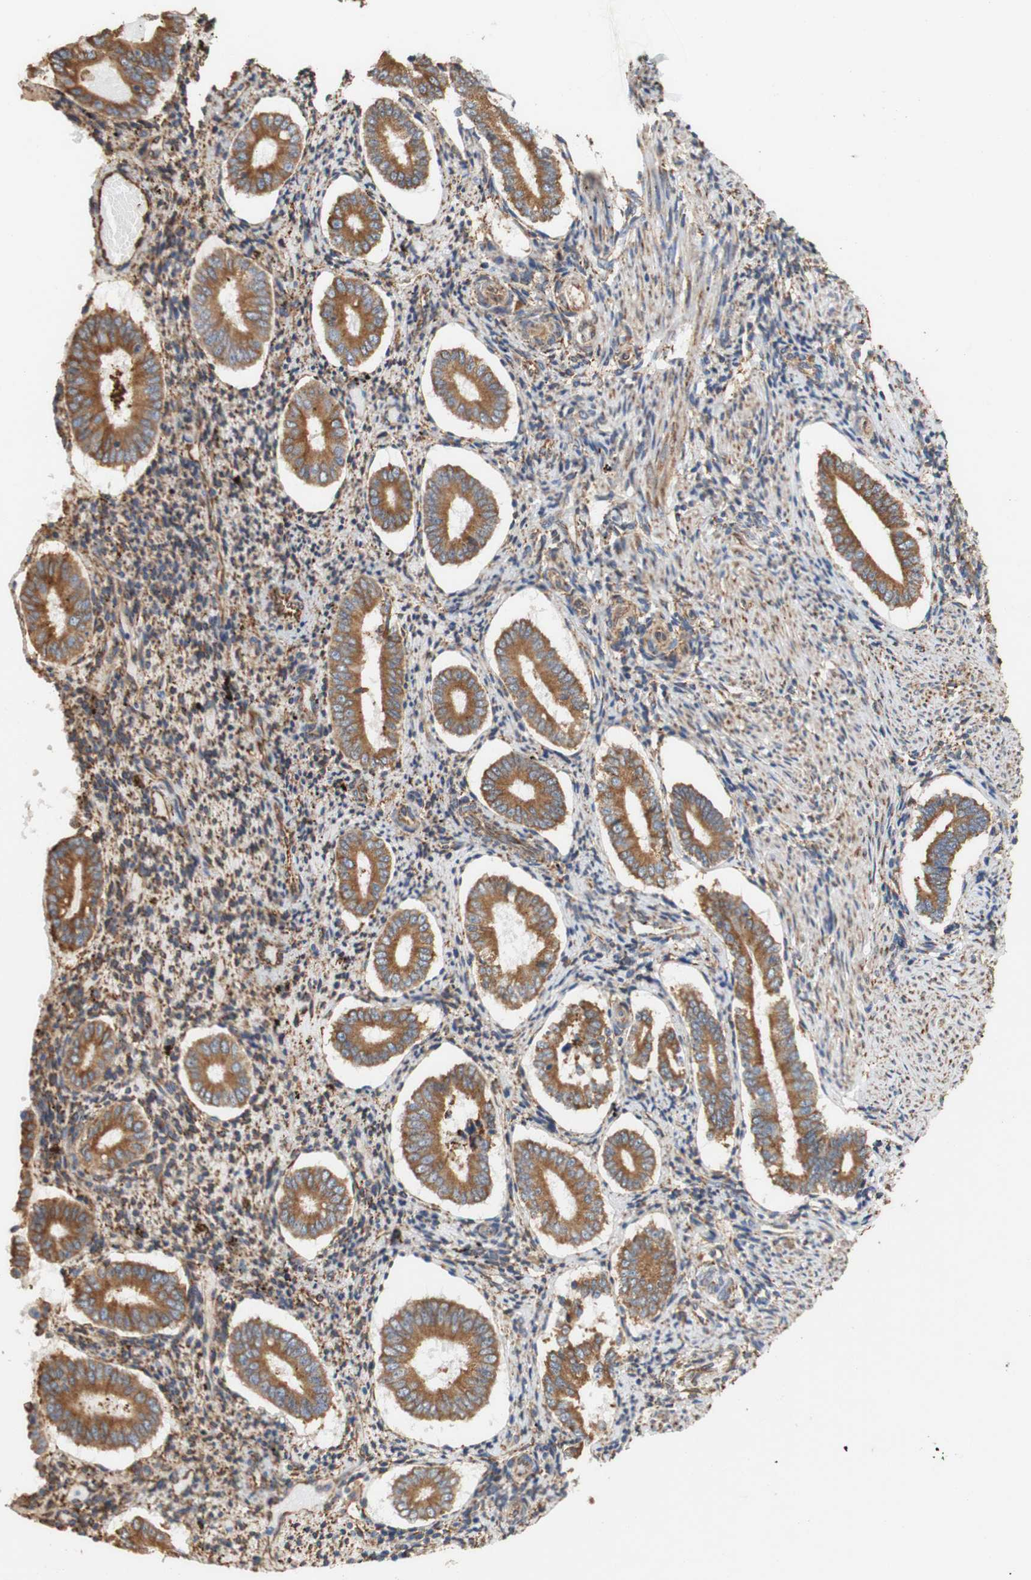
{"staining": {"intensity": "moderate", "quantity": ">75%", "location": "cytoplasmic/membranous"}, "tissue": "endometrium", "cell_type": "Cells in endometrial stroma", "image_type": "normal", "snomed": [{"axis": "morphology", "description": "Normal tissue, NOS"}, {"axis": "topography", "description": "Endometrium"}], "caption": "The micrograph displays immunohistochemical staining of benign endometrium. There is moderate cytoplasmic/membranous expression is seen in approximately >75% of cells in endometrial stroma.", "gene": "EIF2AK4", "patient": {"sex": "female", "age": 42}}